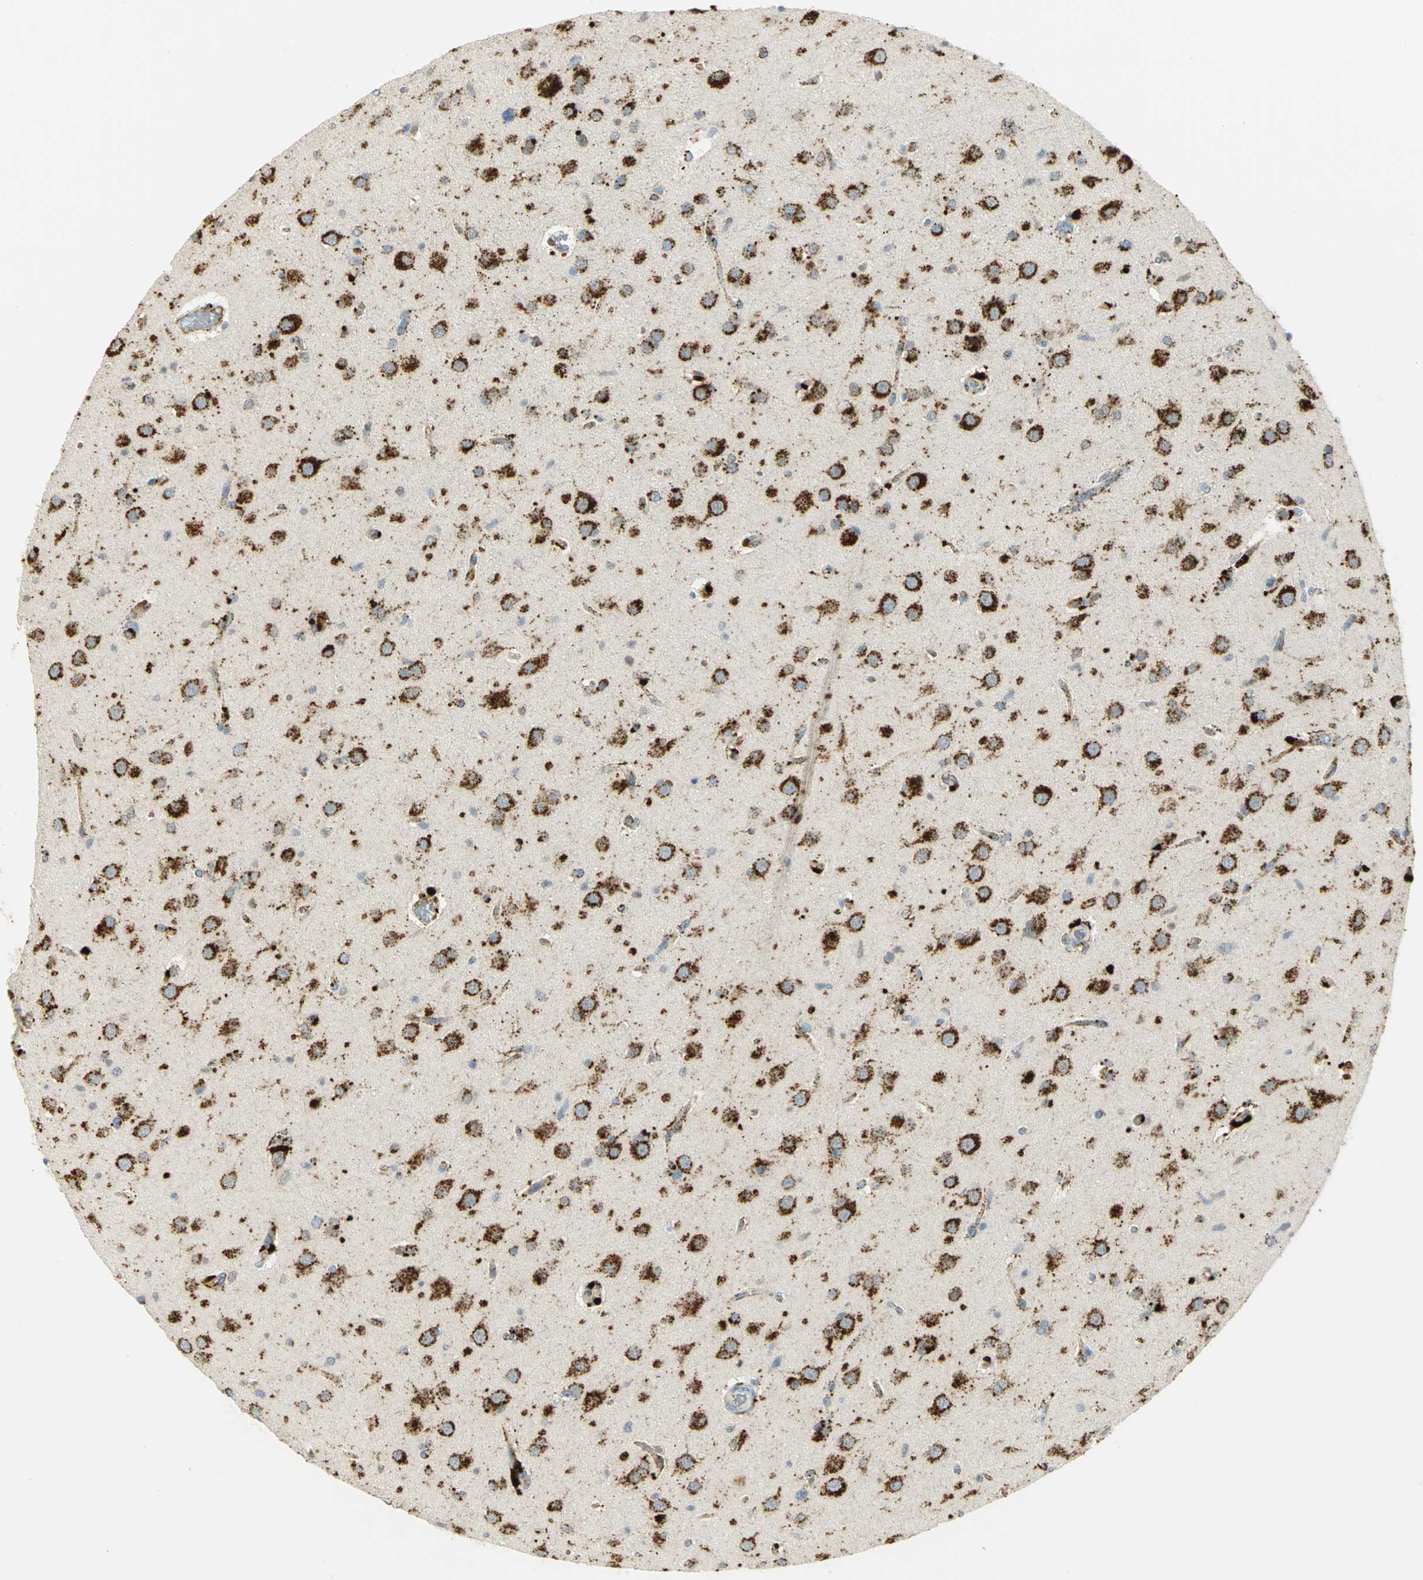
{"staining": {"intensity": "strong", "quantity": ">75%", "location": "cytoplasmic/membranous"}, "tissue": "glioma", "cell_type": "Tumor cells", "image_type": "cancer", "snomed": [{"axis": "morphology", "description": "Glioma, malignant, High grade"}, {"axis": "topography", "description": "Brain"}], "caption": "Immunohistochemistry (IHC) (DAB (3,3'-diaminobenzidine)) staining of glioma reveals strong cytoplasmic/membranous protein staining in approximately >75% of tumor cells.", "gene": "ARSA", "patient": {"sex": "male", "age": 33}}